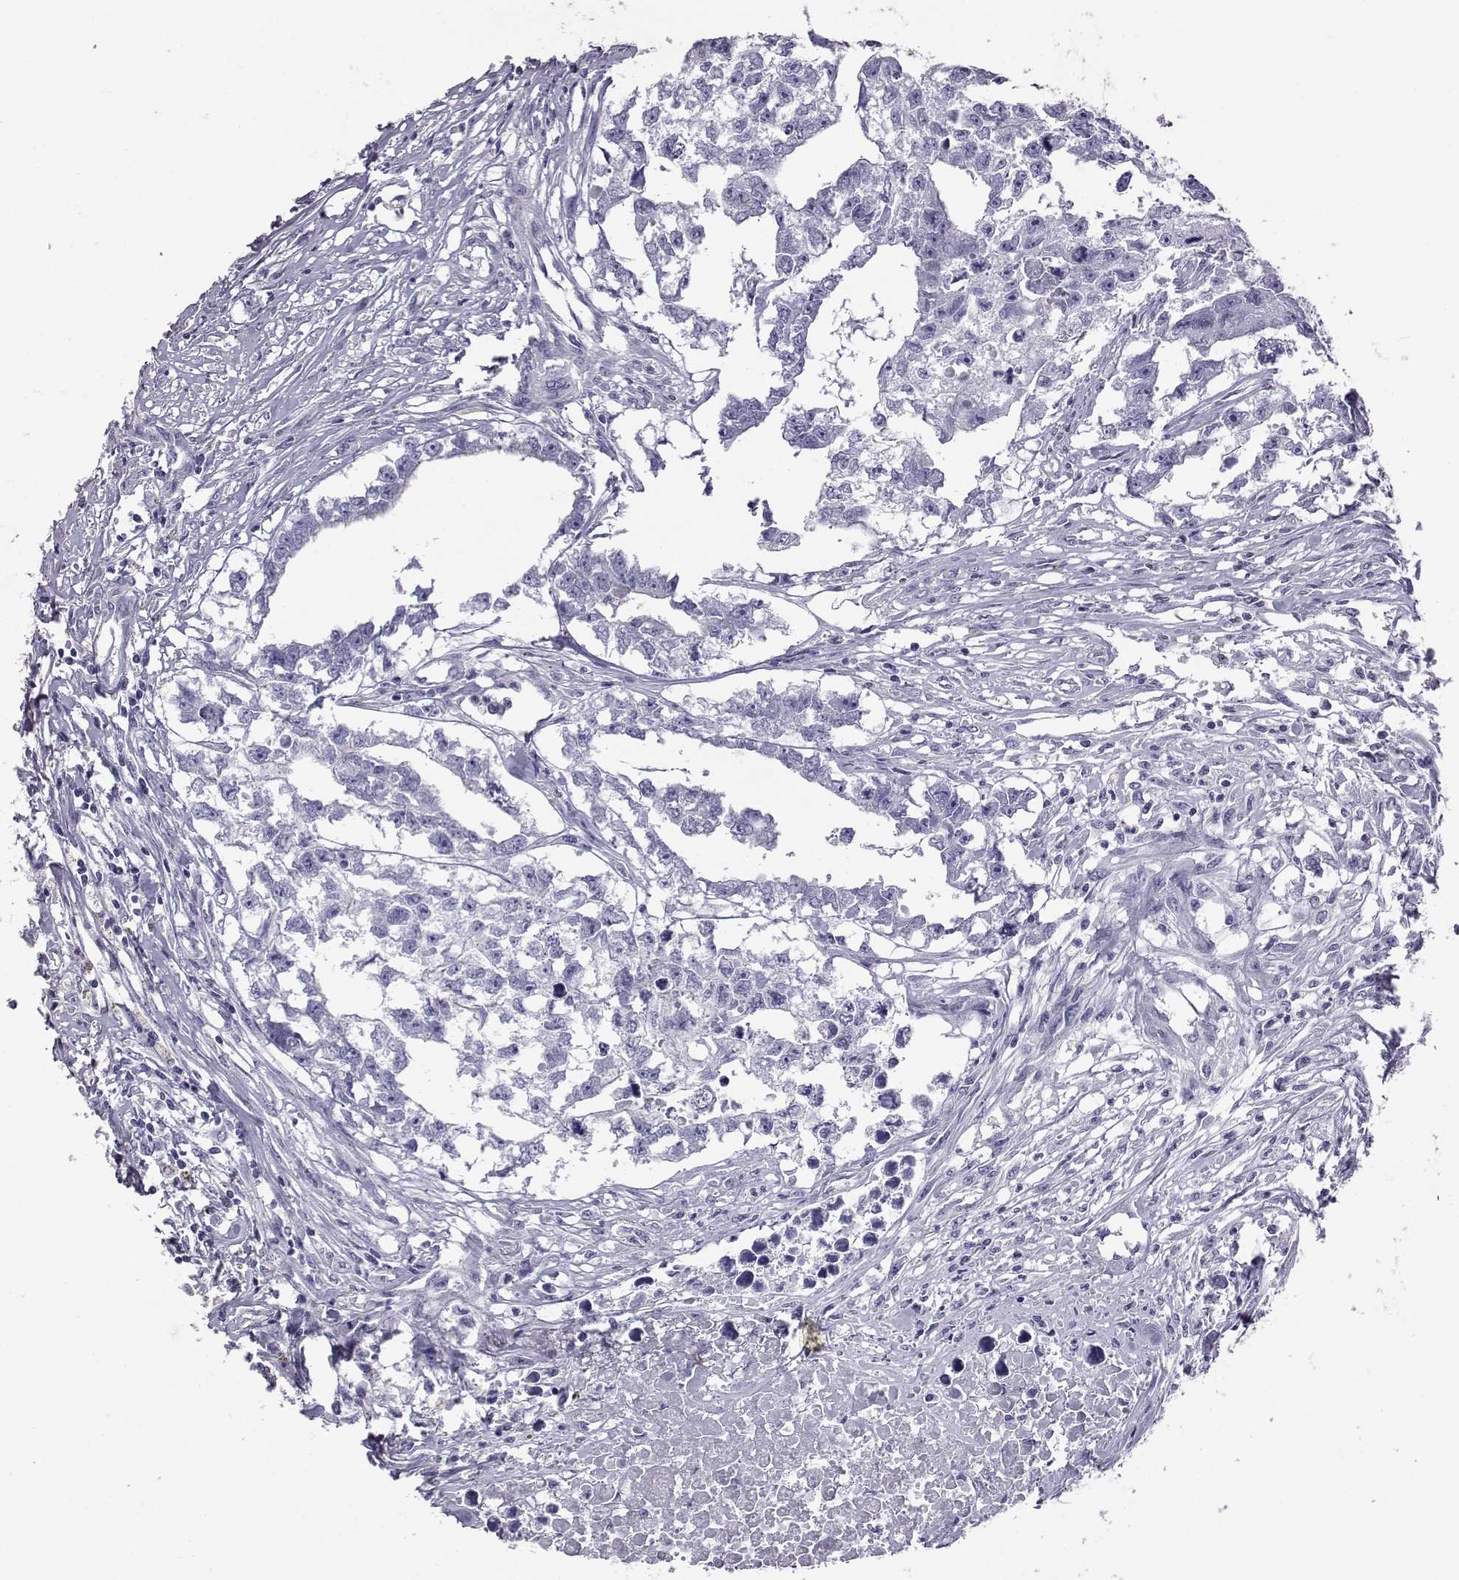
{"staining": {"intensity": "negative", "quantity": "none", "location": "none"}, "tissue": "testis cancer", "cell_type": "Tumor cells", "image_type": "cancer", "snomed": [{"axis": "morphology", "description": "Carcinoma, Embryonal, NOS"}, {"axis": "morphology", "description": "Teratoma, malignant, NOS"}, {"axis": "topography", "description": "Testis"}], "caption": "IHC histopathology image of neoplastic tissue: human testis cancer (teratoma (malignant)) stained with DAB shows no significant protein staining in tumor cells.", "gene": "AKR1B1", "patient": {"sex": "male", "age": 44}}